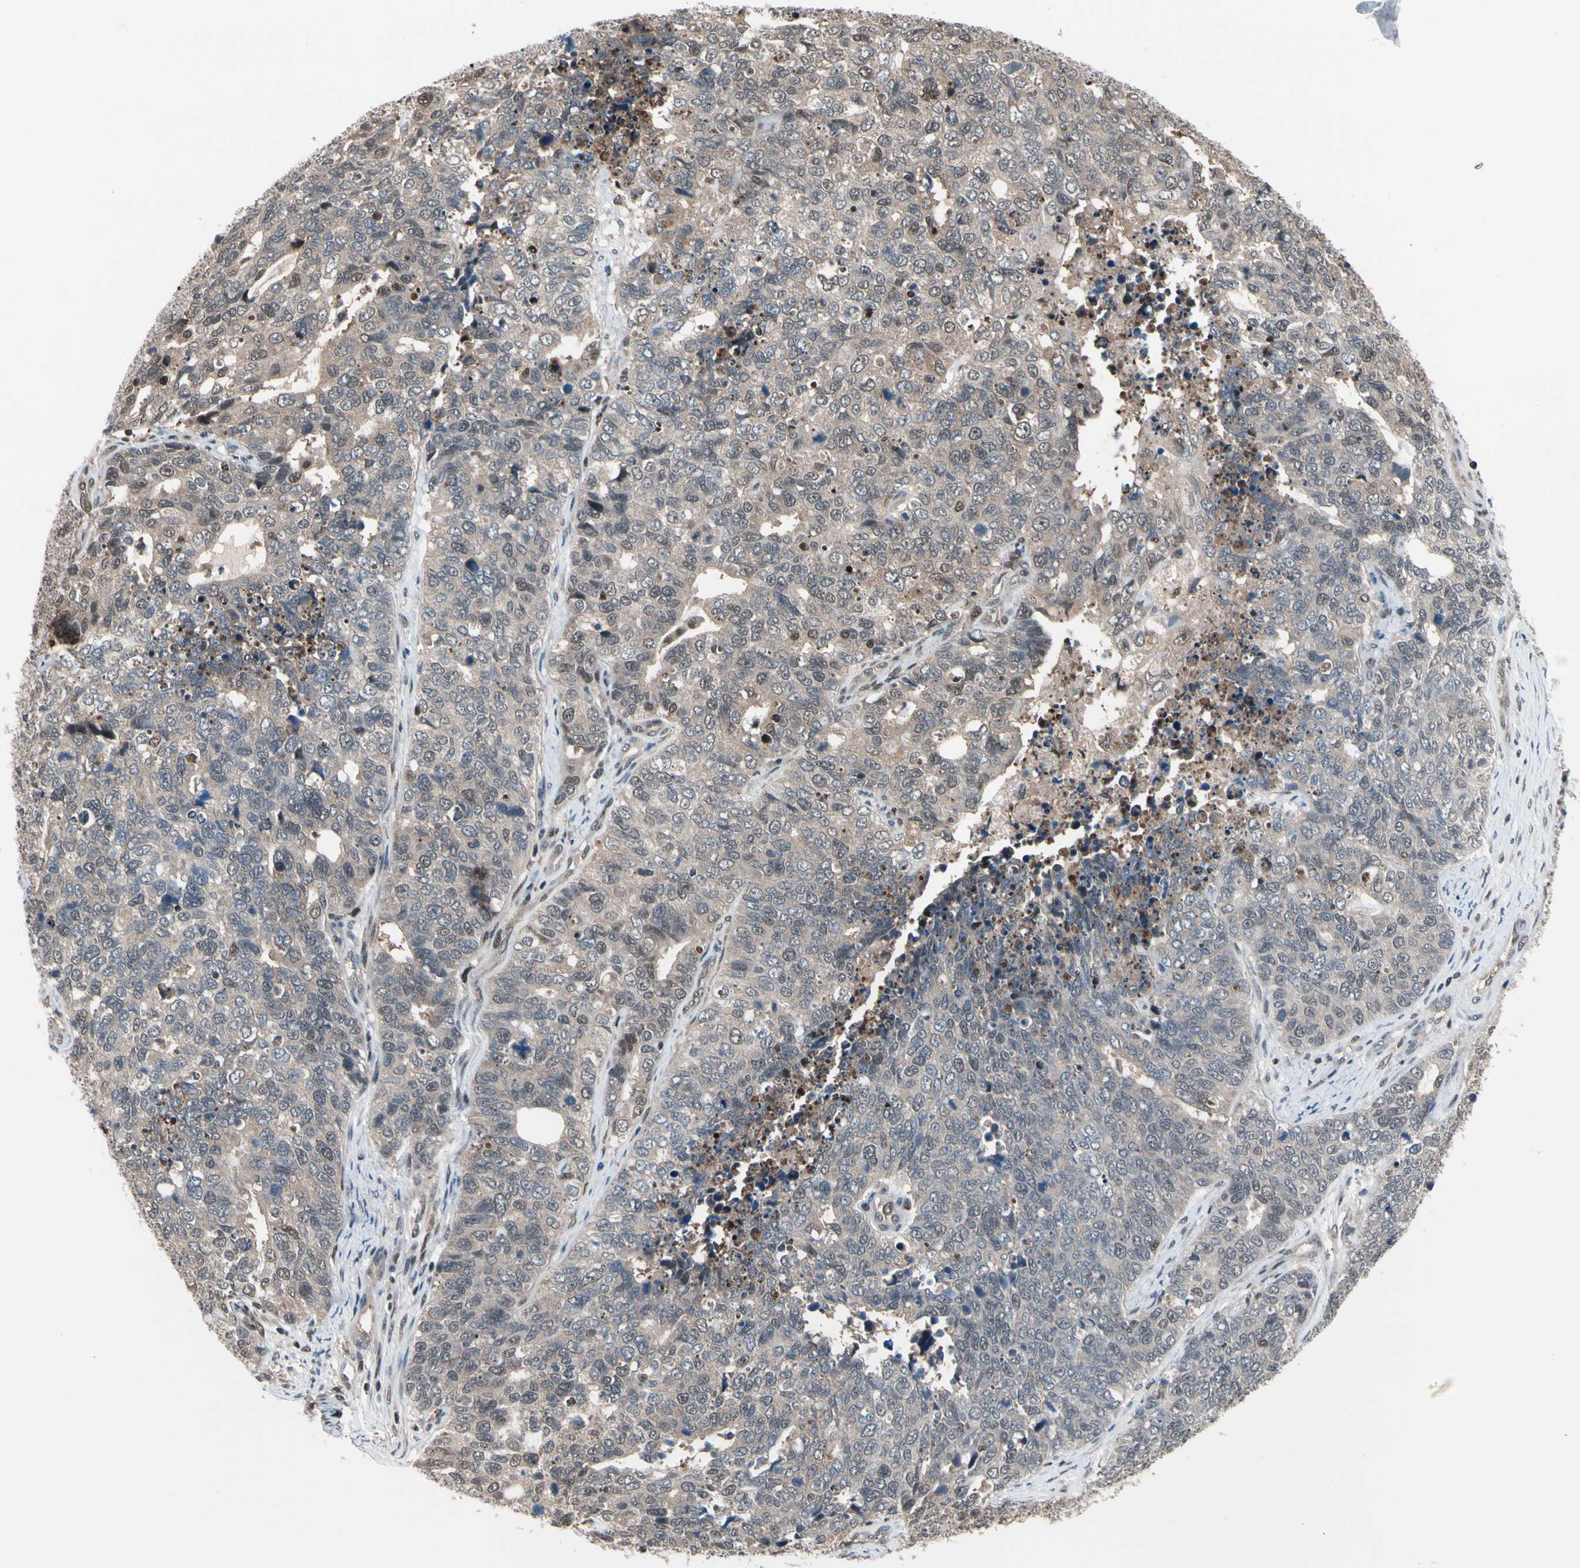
{"staining": {"intensity": "weak", "quantity": ">75%", "location": "cytoplasmic/membranous,nuclear"}, "tissue": "cervical cancer", "cell_type": "Tumor cells", "image_type": "cancer", "snomed": [{"axis": "morphology", "description": "Squamous cell carcinoma, NOS"}, {"axis": "topography", "description": "Cervix"}], "caption": "Human cervical squamous cell carcinoma stained for a protein (brown) reveals weak cytoplasmic/membranous and nuclear positive positivity in about >75% of tumor cells.", "gene": "PSMA2", "patient": {"sex": "female", "age": 63}}